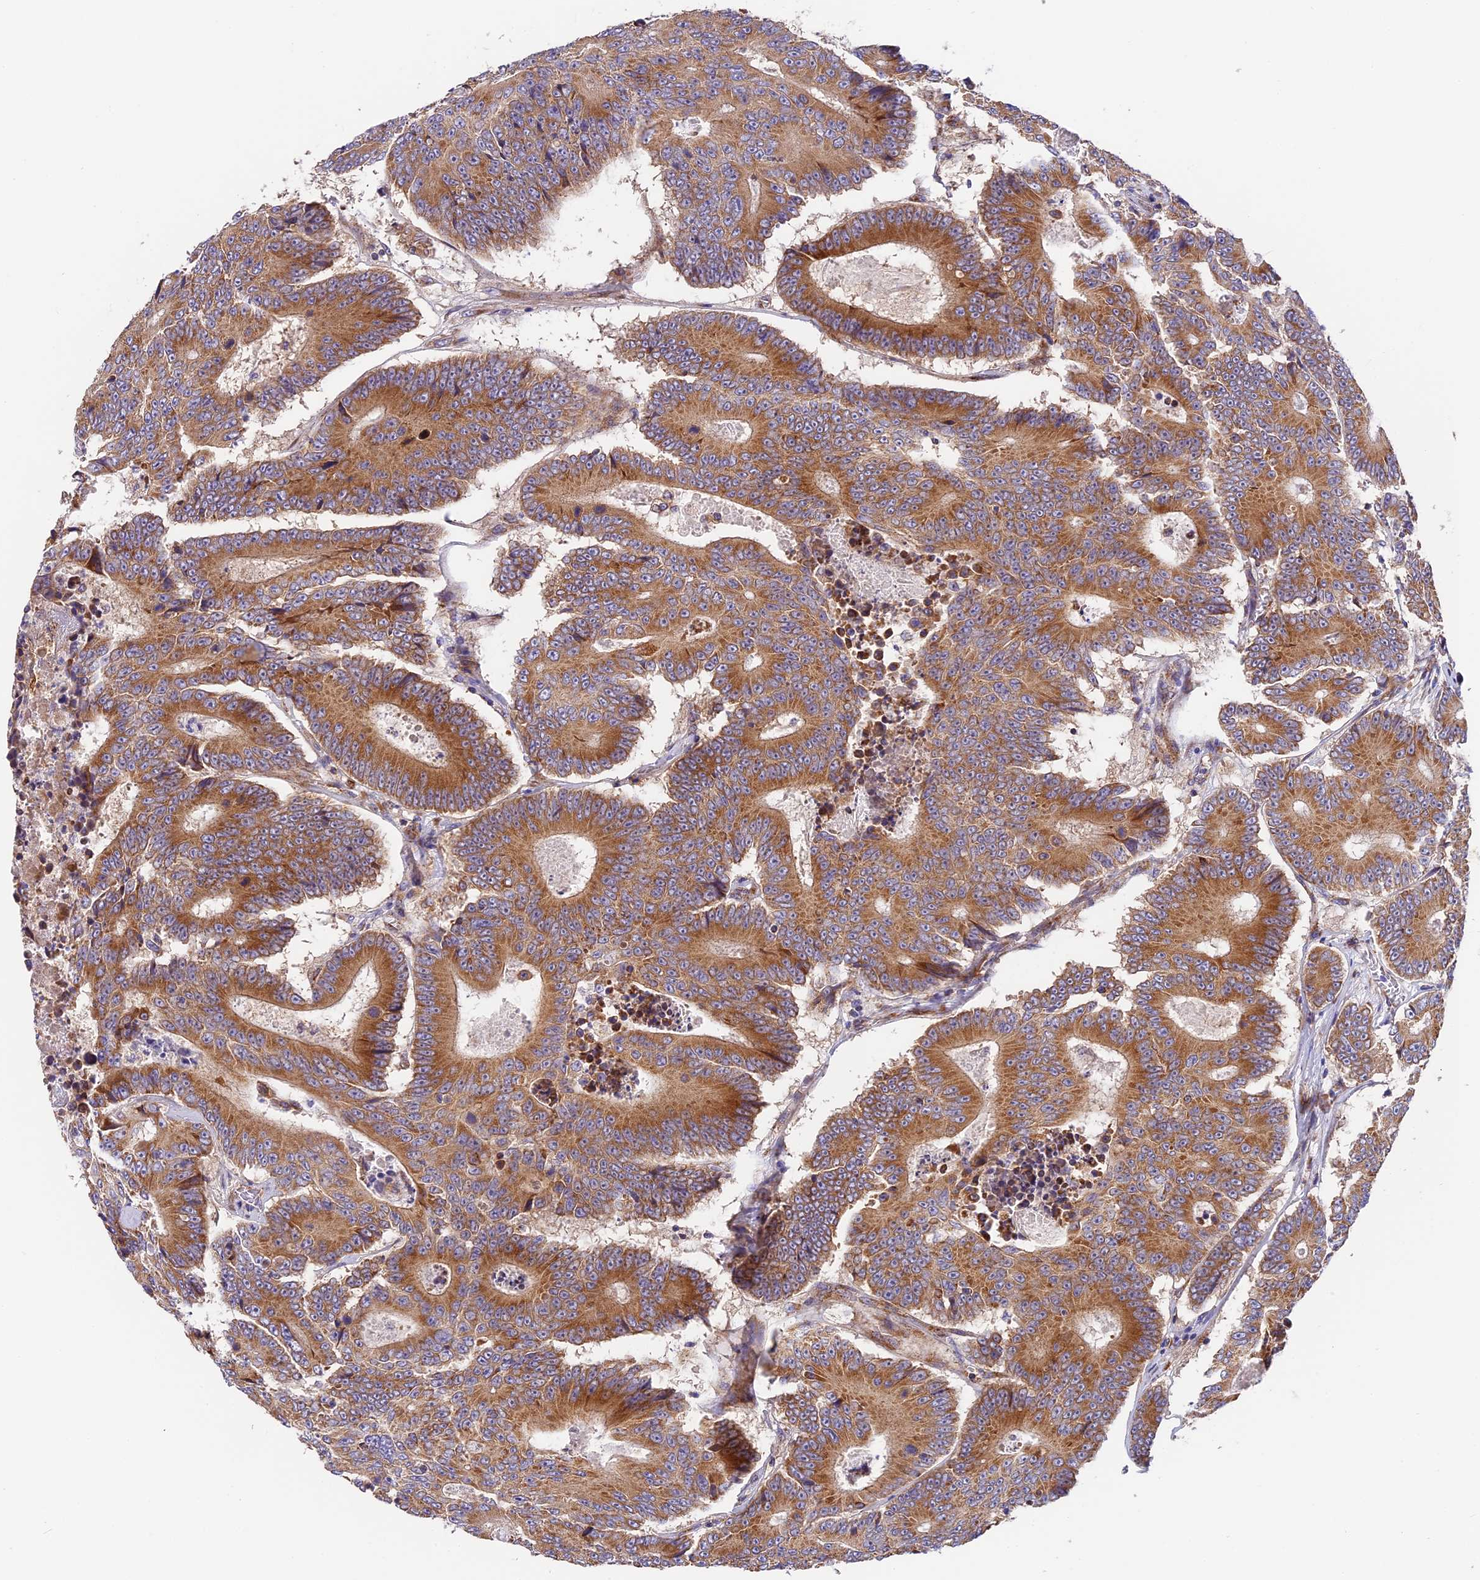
{"staining": {"intensity": "moderate", "quantity": ">75%", "location": "cytoplasmic/membranous"}, "tissue": "colorectal cancer", "cell_type": "Tumor cells", "image_type": "cancer", "snomed": [{"axis": "morphology", "description": "Adenocarcinoma, NOS"}, {"axis": "topography", "description": "Colon"}], "caption": "Human colorectal cancer (adenocarcinoma) stained with a protein marker reveals moderate staining in tumor cells.", "gene": "MRAS", "patient": {"sex": "male", "age": 83}}